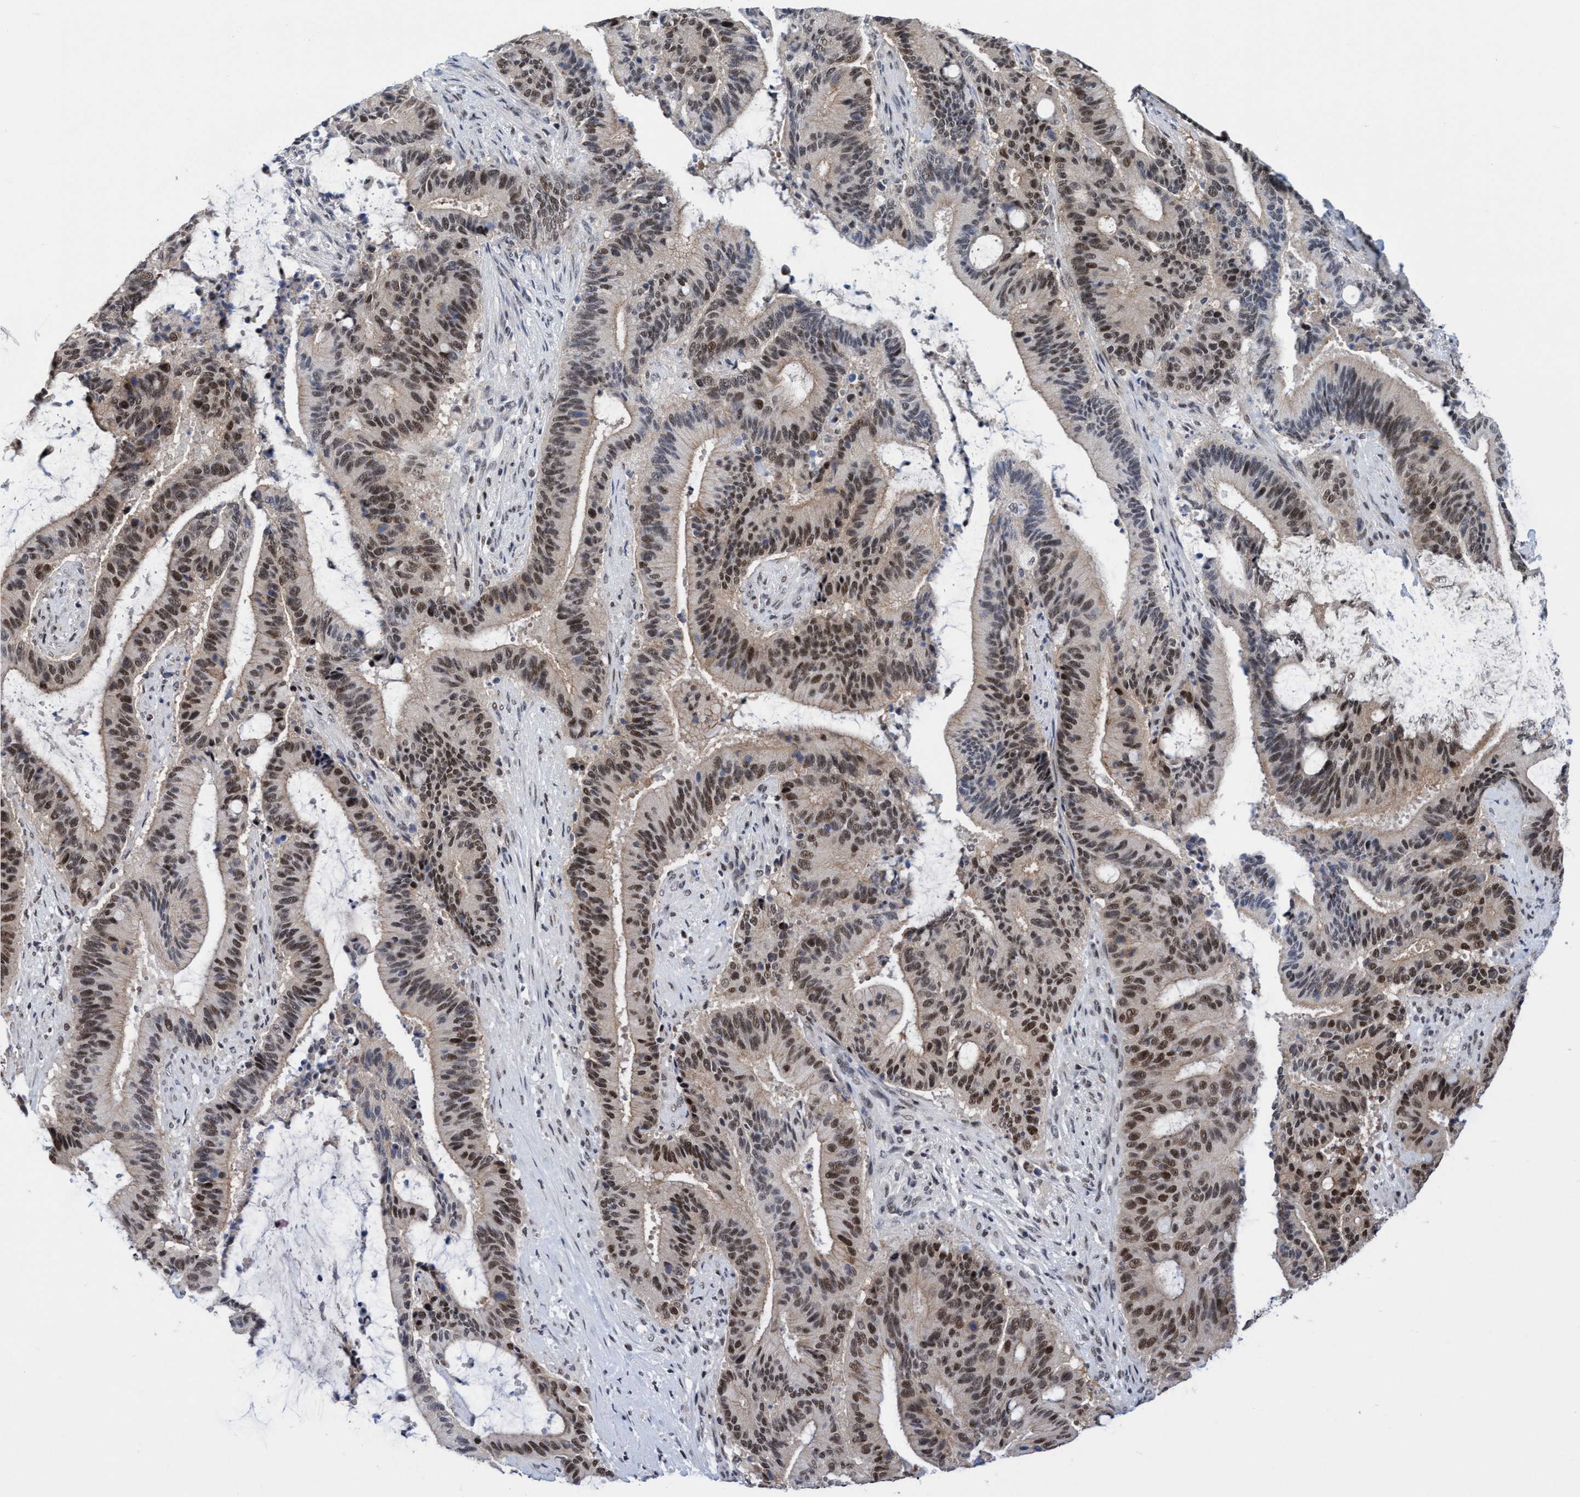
{"staining": {"intensity": "moderate", "quantity": ">75%", "location": "nuclear"}, "tissue": "liver cancer", "cell_type": "Tumor cells", "image_type": "cancer", "snomed": [{"axis": "morphology", "description": "Normal tissue, NOS"}, {"axis": "morphology", "description": "Cholangiocarcinoma"}, {"axis": "topography", "description": "Liver"}, {"axis": "topography", "description": "Peripheral nerve tissue"}], "caption": "Cholangiocarcinoma (liver) stained with DAB (3,3'-diaminobenzidine) immunohistochemistry displays medium levels of moderate nuclear staining in approximately >75% of tumor cells.", "gene": "C9orf78", "patient": {"sex": "female", "age": 73}}